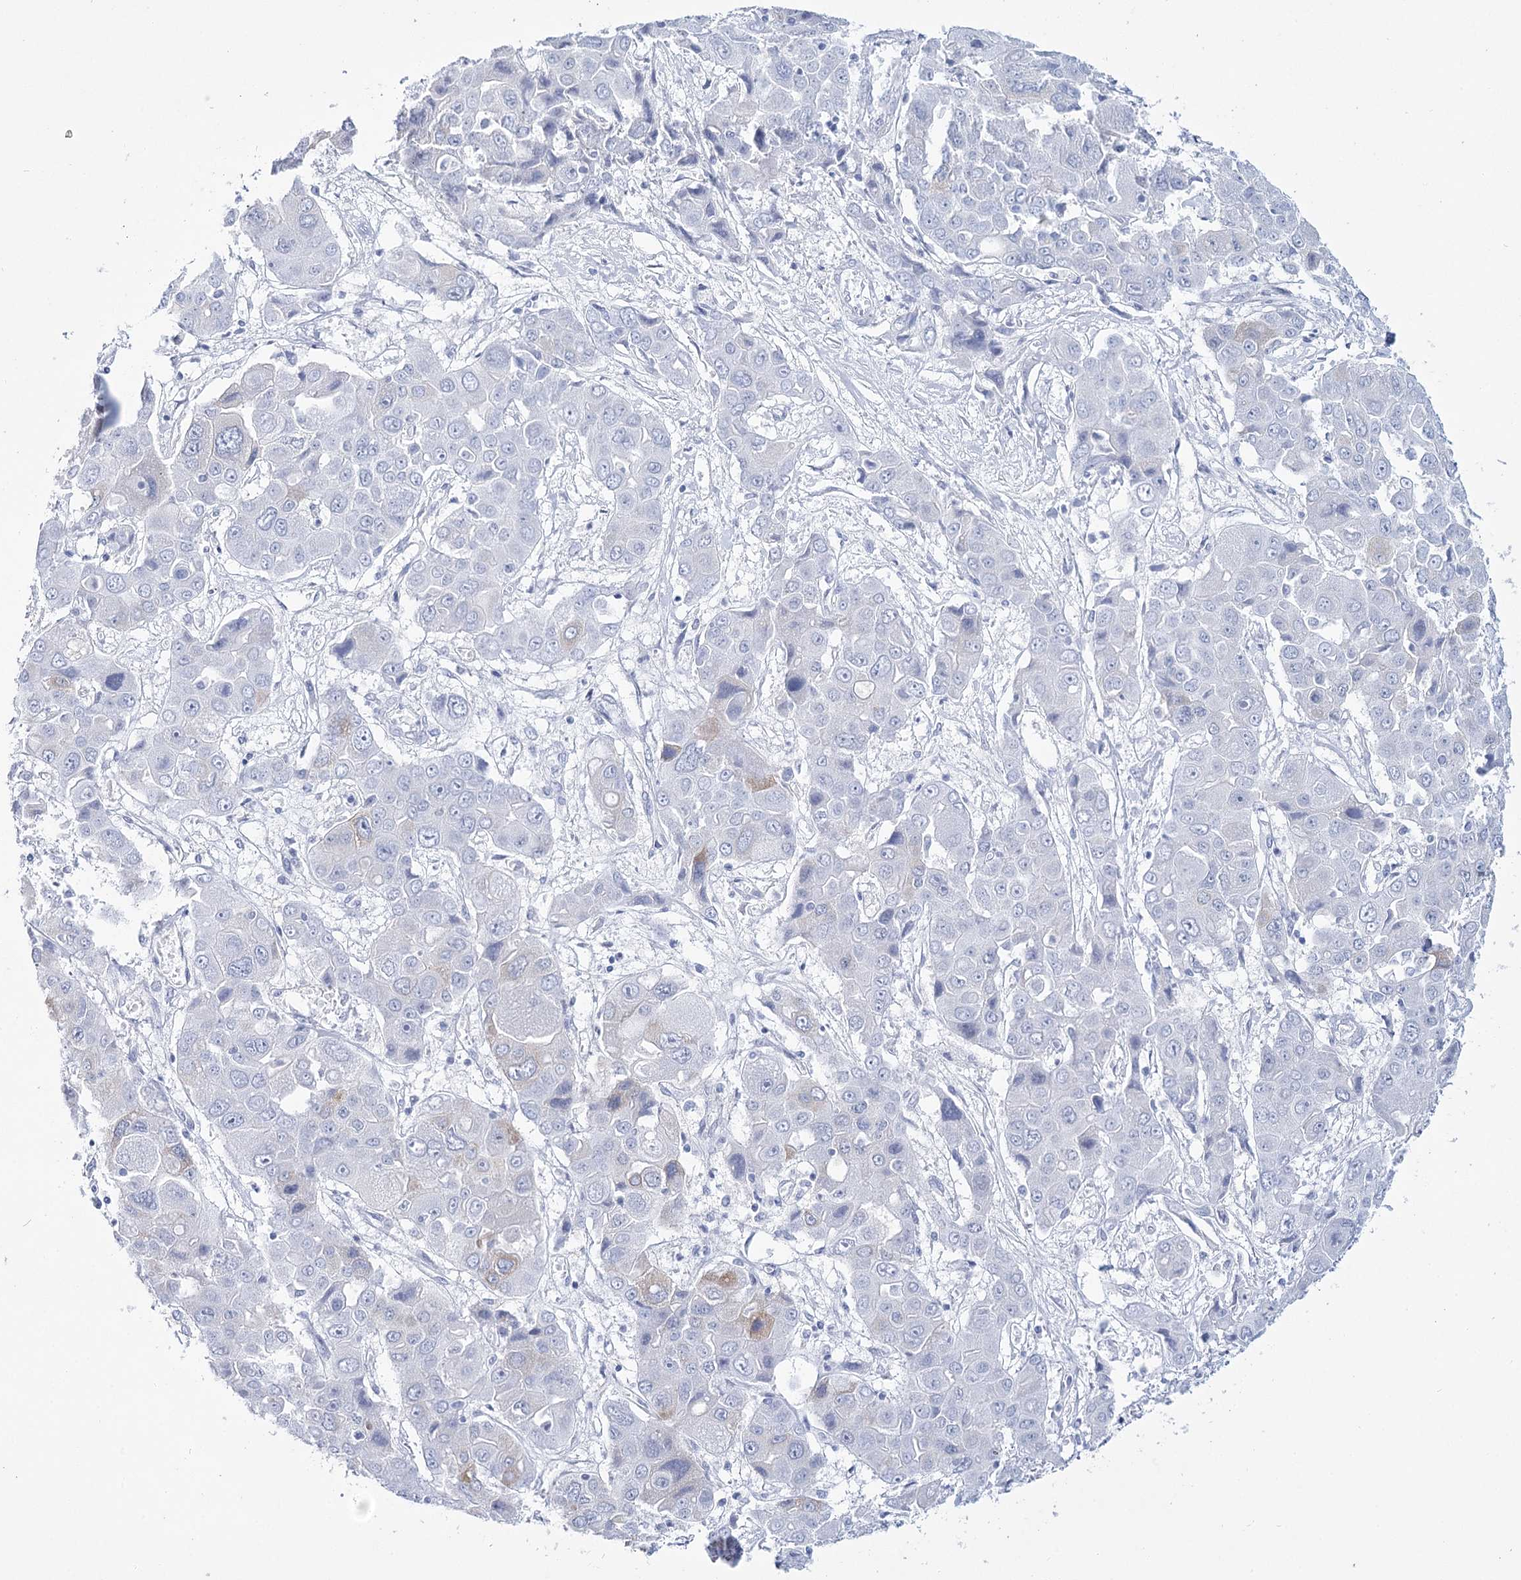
{"staining": {"intensity": "negative", "quantity": "none", "location": "none"}, "tissue": "liver cancer", "cell_type": "Tumor cells", "image_type": "cancer", "snomed": [{"axis": "morphology", "description": "Cholangiocarcinoma"}, {"axis": "topography", "description": "Liver"}], "caption": "Photomicrograph shows no protein expression in tumor cells of cholangiocarcinoma (liver) tissue. (DAB (3,3'-diaminobenzidine) immunohistochemistry visualized using brightfield microscopy, high magnification).", "gene": "RNF186", "patient": {"sex": "male", "age": 67}}